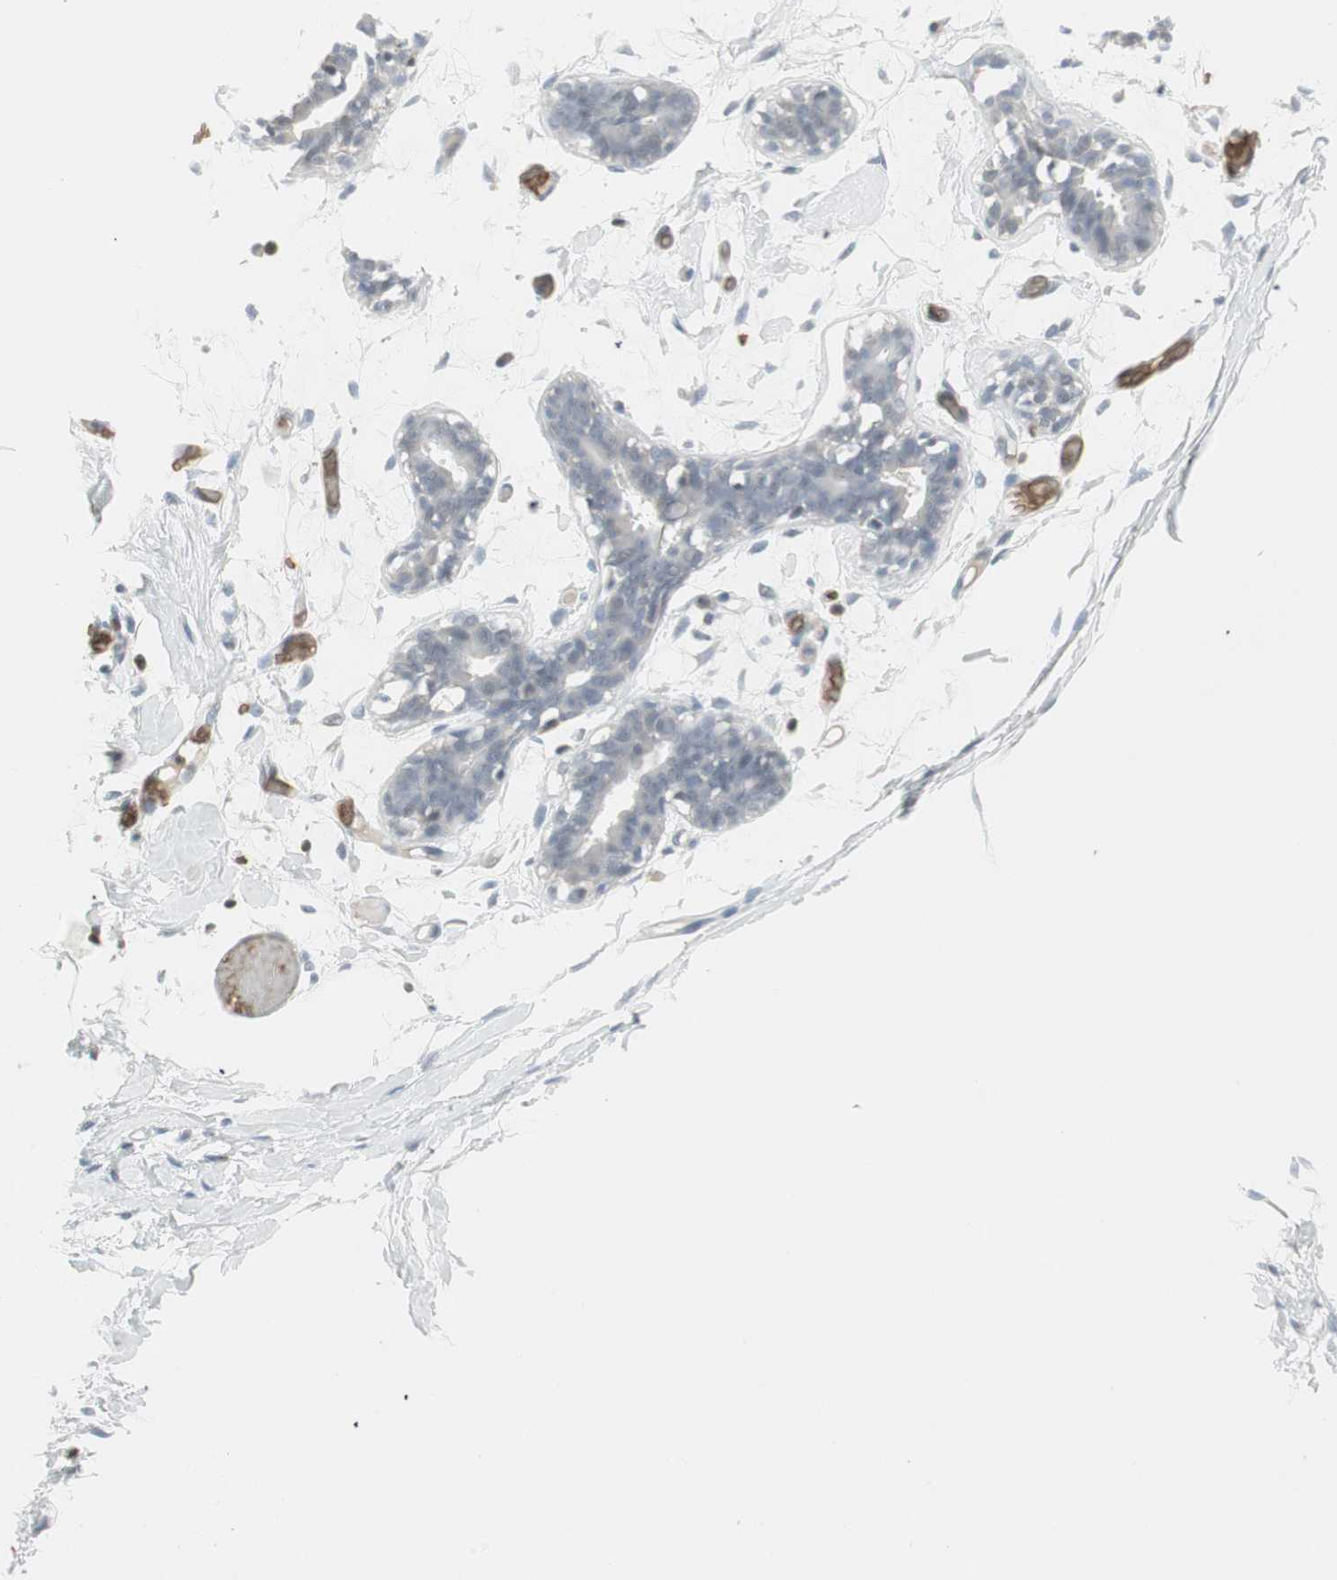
{"staining": {"intensity": "negative", "quantity": "none", "location": "none"}, "tissue": "adipose tissue", "cell_type": "Adipocytes", "image_type": "normal", "snomed": [{"axis": "morphology", "description": "Normal tissue, NOS"}, {"axis": "topography", "description": "Breast"}, {"axis": "topography", "description": "Adipose tissue"}], "caption": "A high-resolution micrograph shows immunohistochemistry staining of unremarkable adipose tissue, which shows no significant staining in adipocytes. The staining was performed using DAB to visualize the protein expression in brown, while the nuclei were stained in blue with hematoxylin (Magnification: 20x).", "gene": "MAP4K1", "patient": {"sex": "female", "age": 25}}